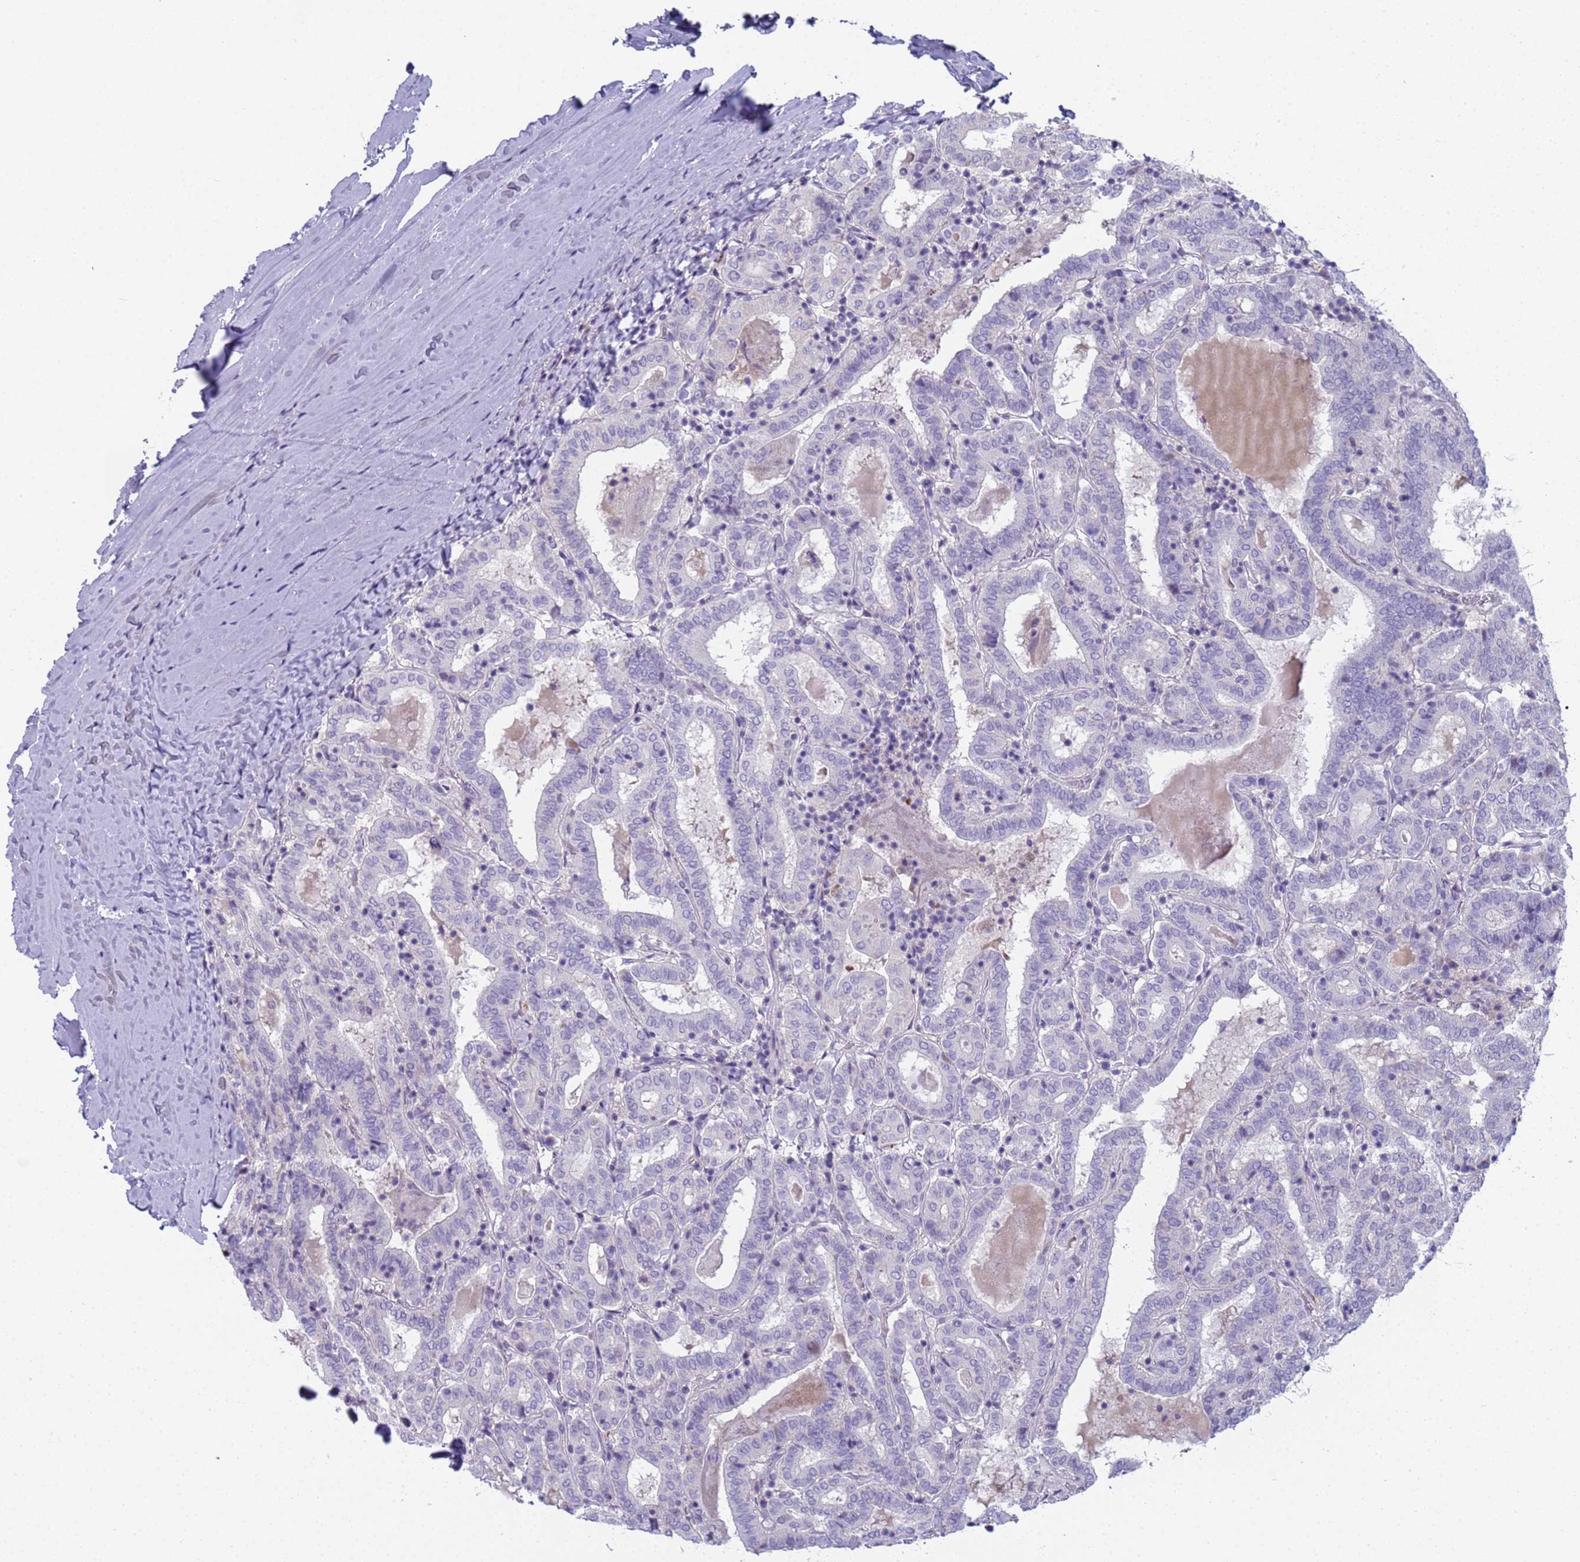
{"staining": {"intensity": "negative", "quantity": "none", "location": "none"}, "tissue": "thyroid cancer", "cell_type": "Tumor cells", "image_type": "cancer", "snomed": [{"axis": "morphology", "description": "Papillary adenocarcinoma, NOS"}, {"axis": "topography", "description": "Thyroid gland"}], "caption": "Immunohistochemical staining of thyroid papillary adenocarcinoma exhibits no significant positivity in tumor cells.", "gene": "CR1", "patient": {"sex": "female", "age": 72}}